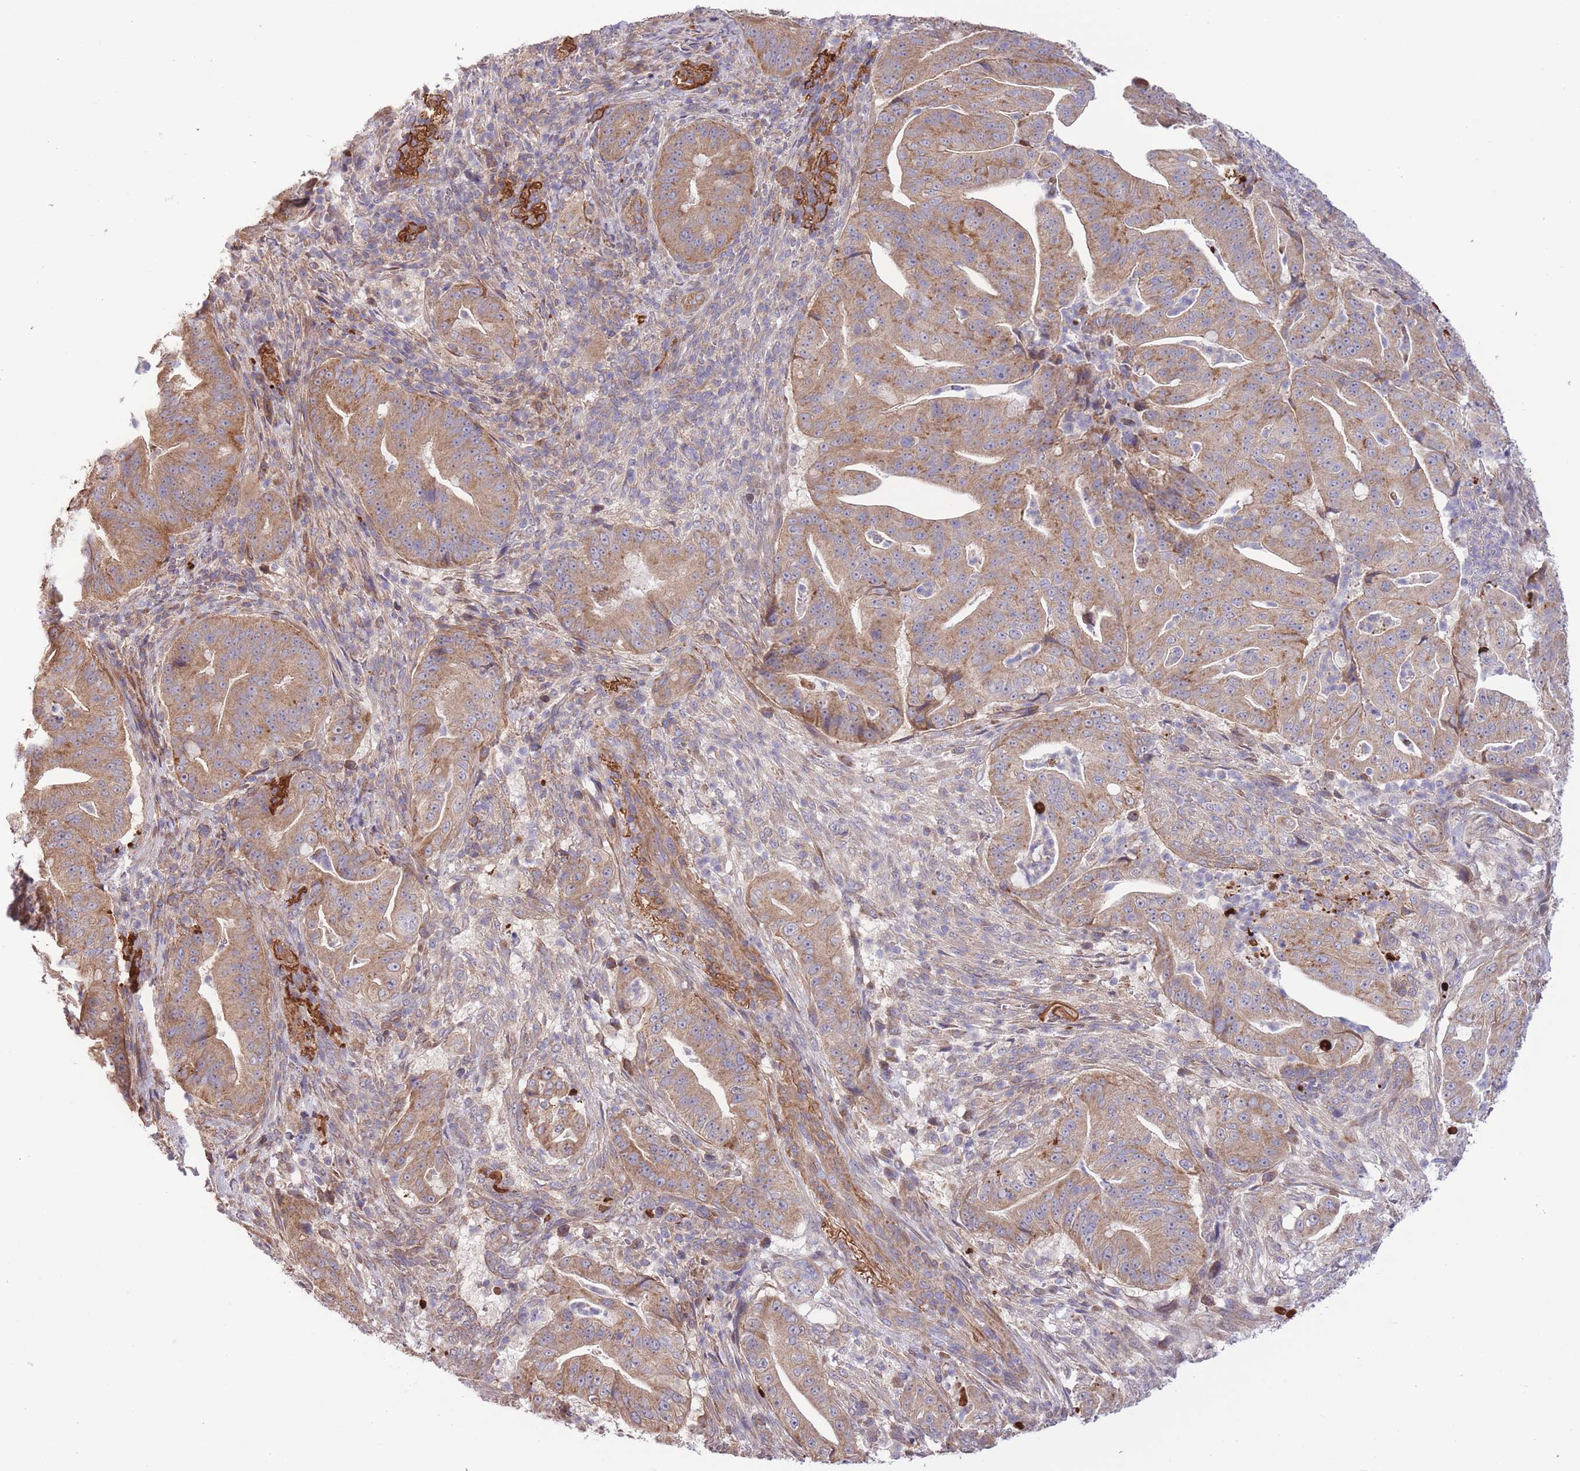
{"staining": {"intensity": "moderate", "quantity": ">75%", "location": "cytoplasmic/membranous"}, "tissue": "pancreatic cancer", "cell_type": "Tumor cells", "image_type": "cancer", "snomed": [{"axis": "morphology", "description": "Adenocarcinoma, NOS"}, {"axis": "topography", "description": "Pancreas"}], "caption": "There is medium levels of moderate cytoplasmic/membranous staining in tumor cells of pancreatic cancer (adenocarcinoma), as demonstrated by immunohistochemical staining (brown color).", "gene": "ATP13A2", "patient": {"sex": "male", "age": 71}}